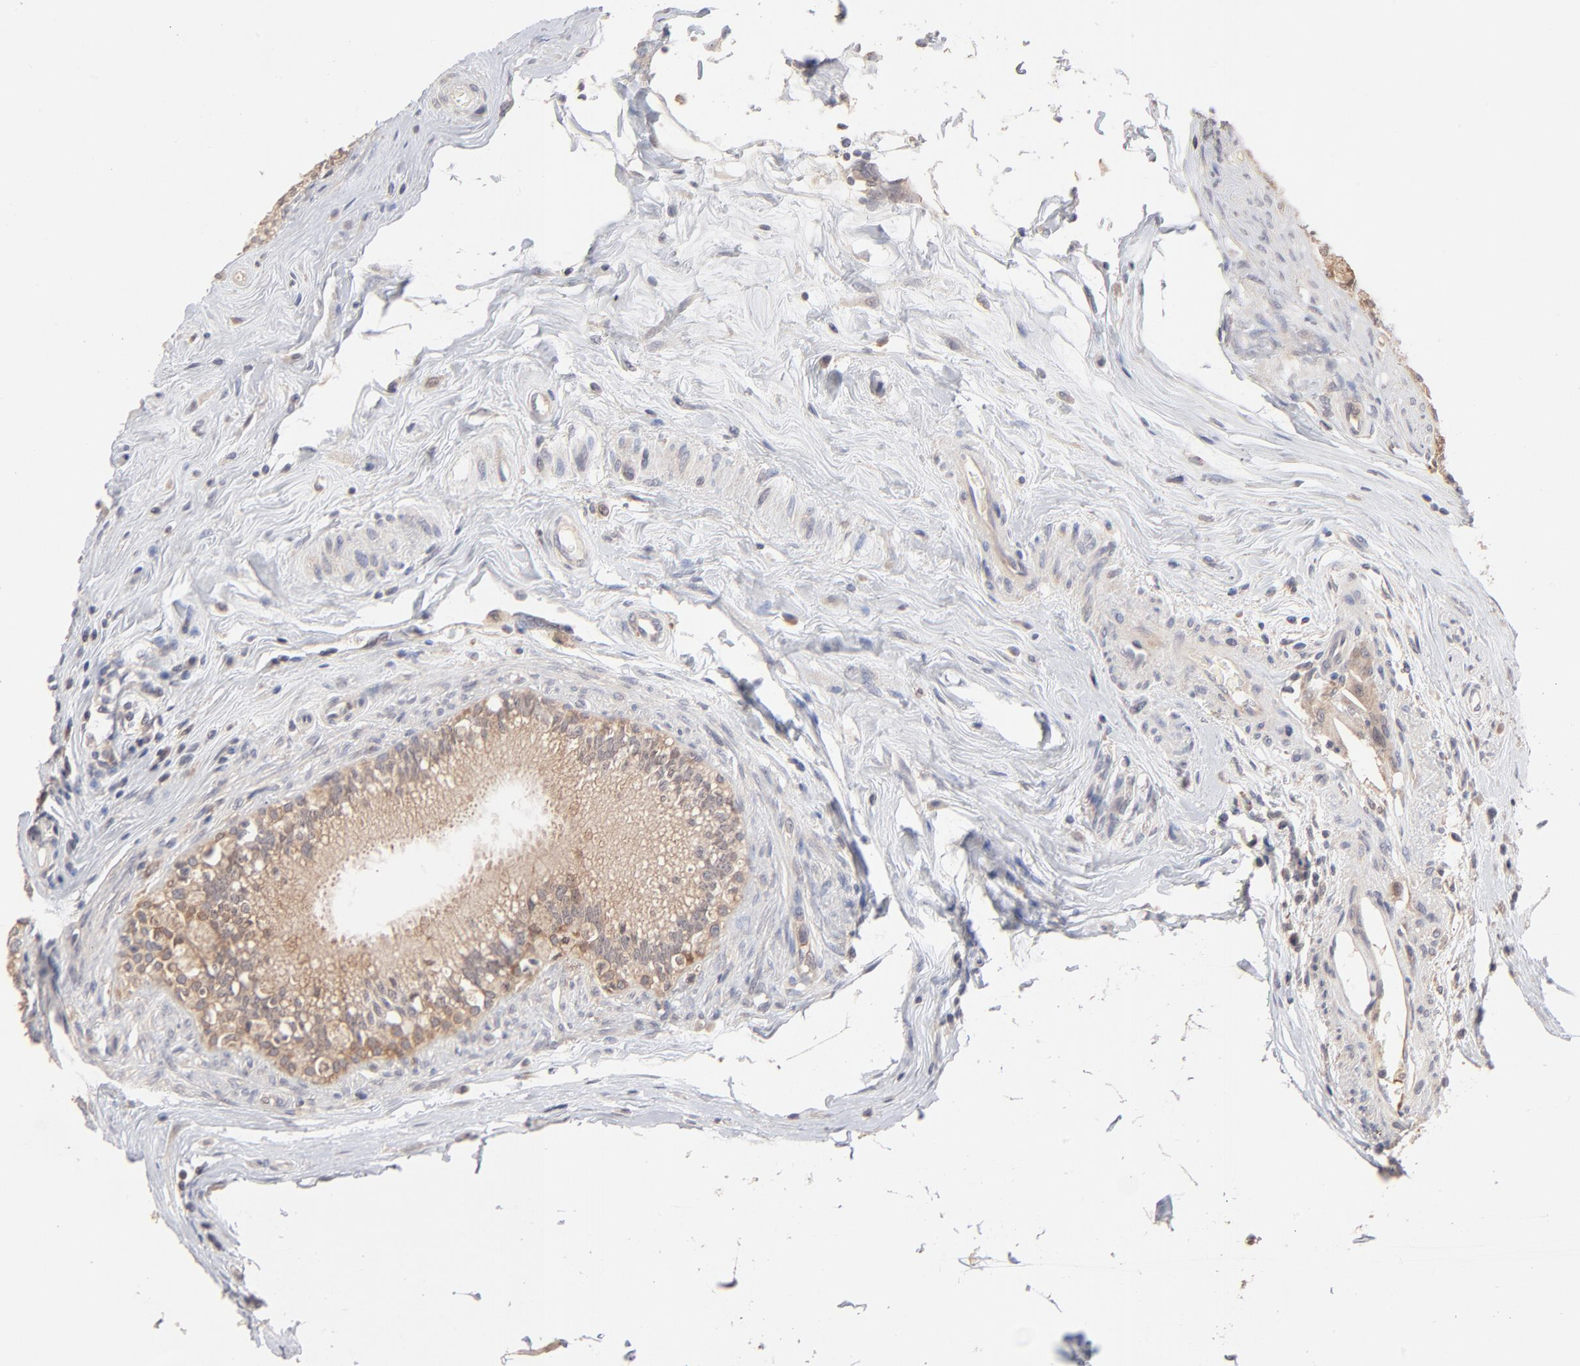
{"staining": {"intensity": "moderate", "quantity": ">75%", "location": "cytoplasmic/membranous"}, "tissue": "epididymis", "cell_type": "Glandular cells", "image_type": "normal", "snomed": [{"axis": "morphology", "description": "Normal tissue, NOS"}, {"axis": "morphology", "description": "Inflammation, NOS"}, {"axis": "topography", "description": "Epididymis"}], "caption": "An IHC micrograph of unremarkable tissue is shown. Protein staining in brown highlights moderate cytoplasmic/membranous positivity in epididymis within glandular cells.", "gene": "IVNS1ABP", "patient": {"sex": "male", "age": 84}}